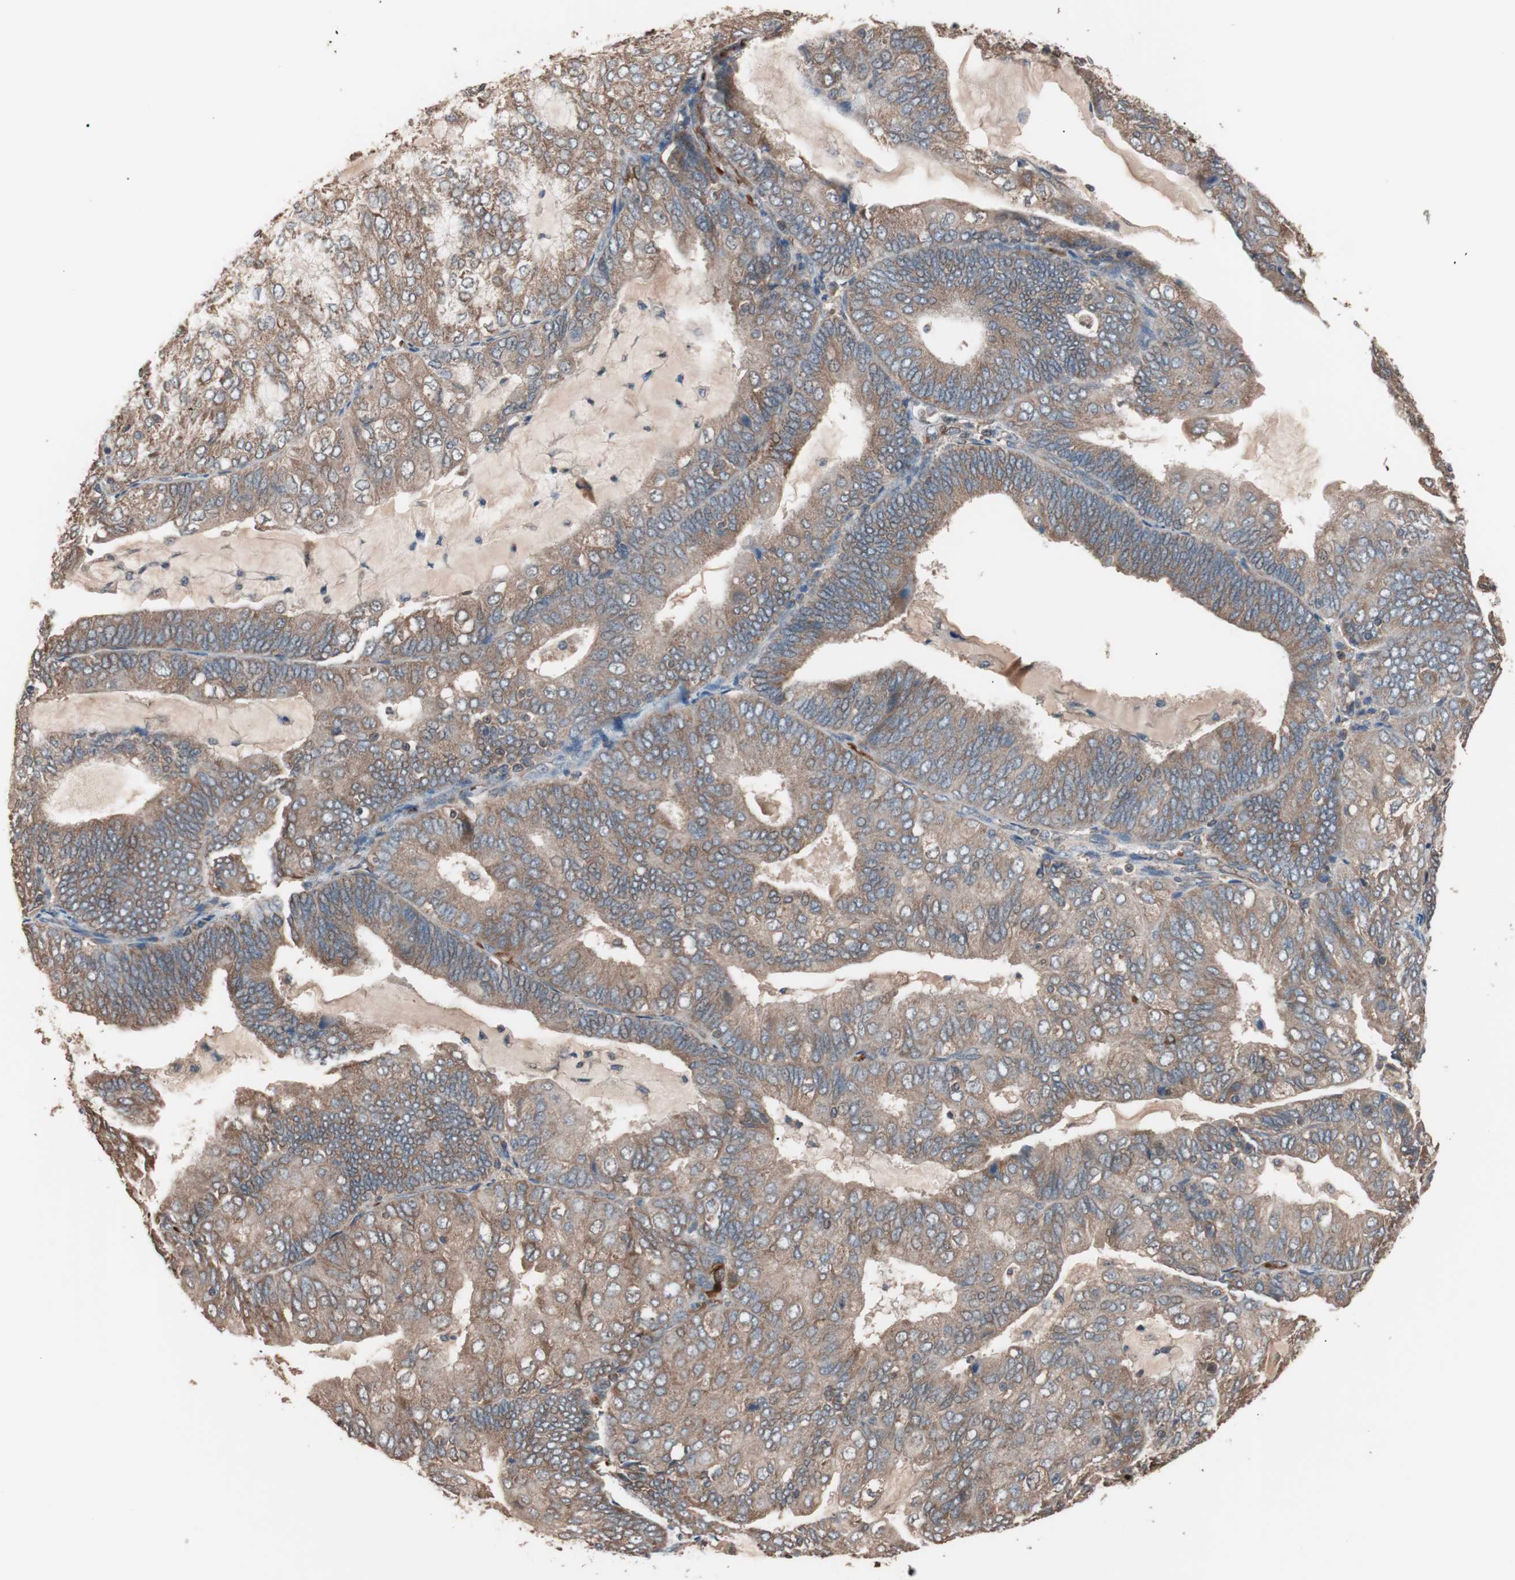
{"staining": {"intensity": "moderate", "quantity": ">75%", "location": "cytoplasmic/membranous"}, "tissue": "endometrial cancer", "cell_type": "Tumor cells", "image_type": "cancer", "snomed": [{"axis": "morphology", "description": "Adenocarcinoma, NOS"}, {"axis": "topography", "description": "Endometrium"}], "caption": "Endometrial cancer (adenocarcinoma) was stained to show a protein in brown. There is medium levels of moderate cytoplasmic/membranous positivity in about >75% of tumor cells.", "gene": "GLYCTK", "patient": {"sex": "female", "age": 81}}